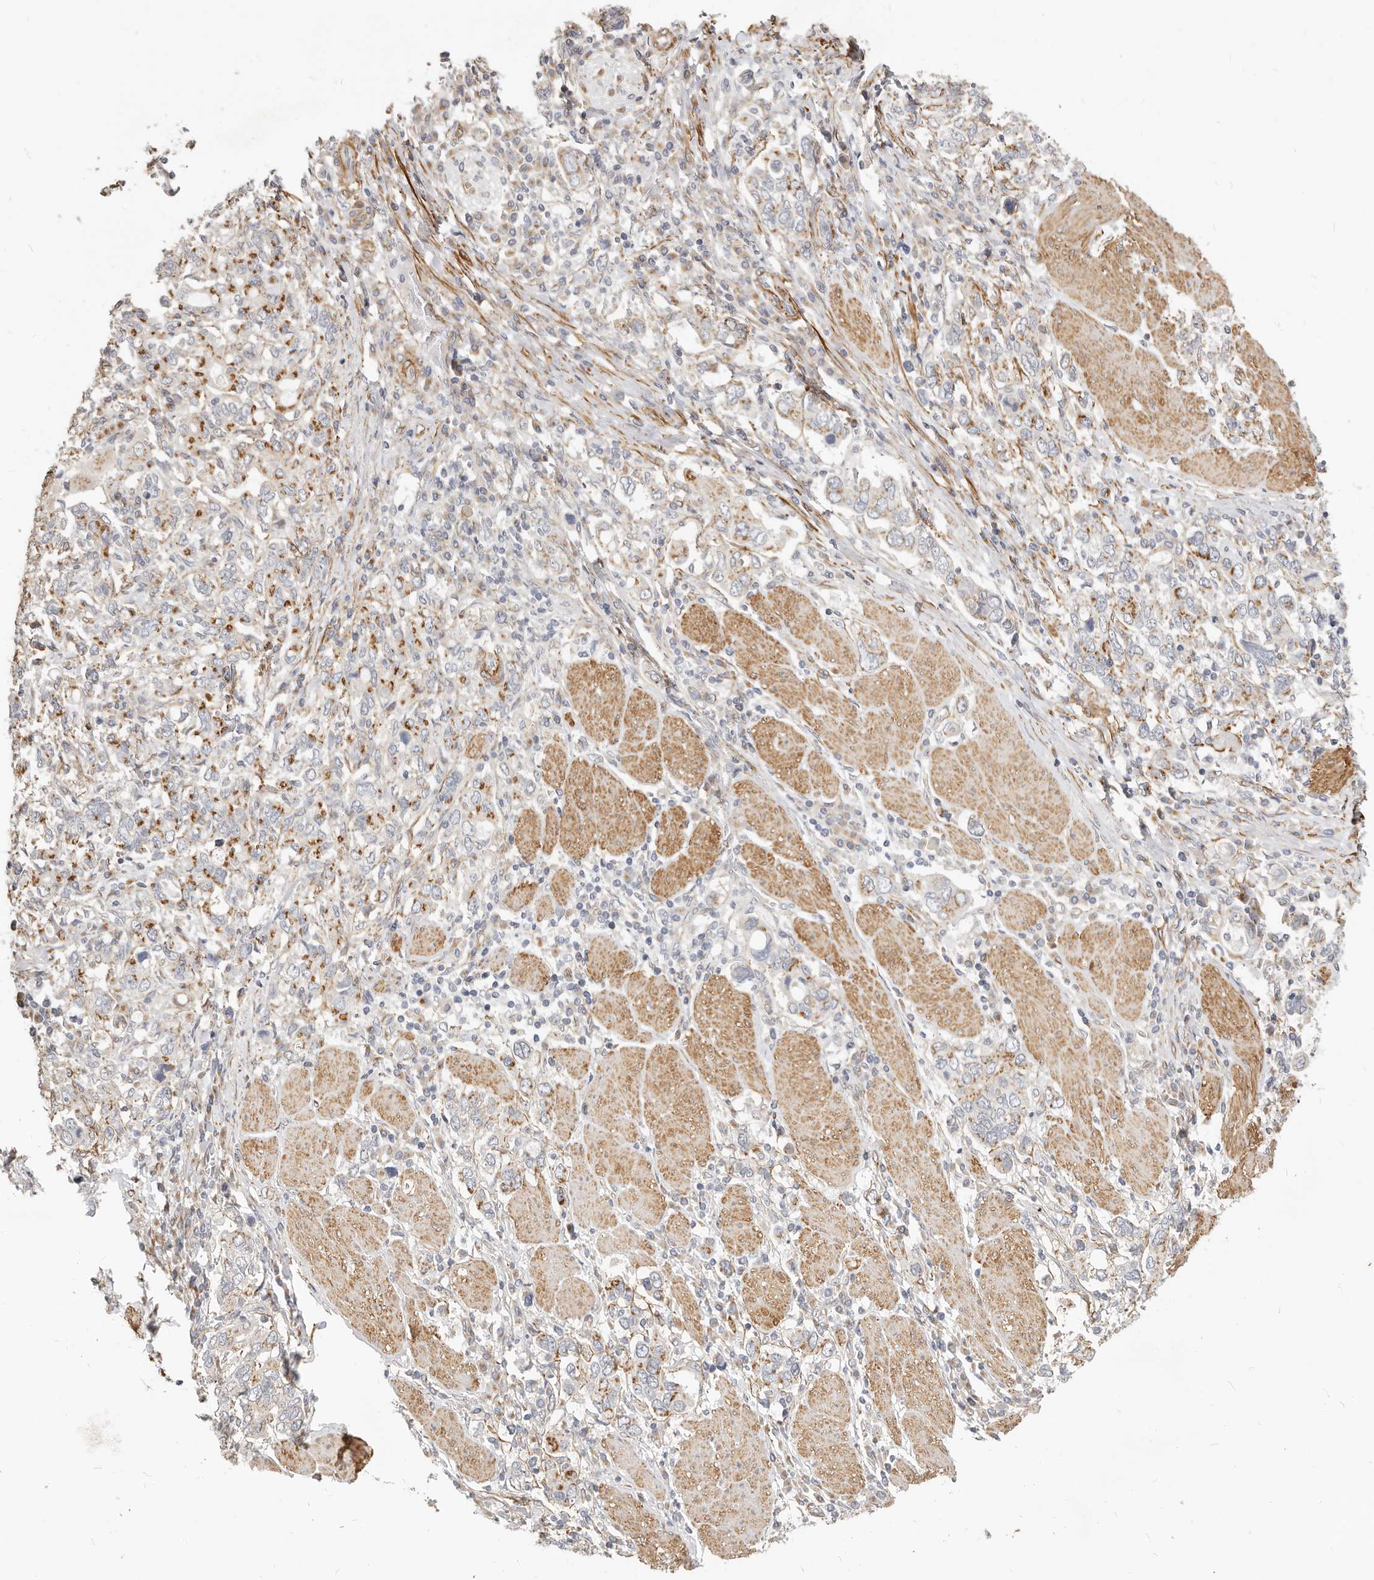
{"staining": {"intensity": "moderate", "quantity": "25%-75%", "location": "cytoplasmic/membranous"}, "tissue": "stomach cancer", "cell_type": "Tumor cells", "image_type": "cancer", "snomed": [{"axis": "morphology", "description": "Adenocarcinoma, NOS"}, {"axis": "topography", "description": "Stomach, upper"}], "caption": "Immunohistochemistry (DAB (3,3'-diaminobenzidine)) staining of stomach cancer (adenocarcinoma) exhibits moderate cytoplasmic/membranous protein positivity in approximately 25%-75% of tumor cells.", "gene": "RABAC1", "patient": {"sex": "male", "age": 62}}